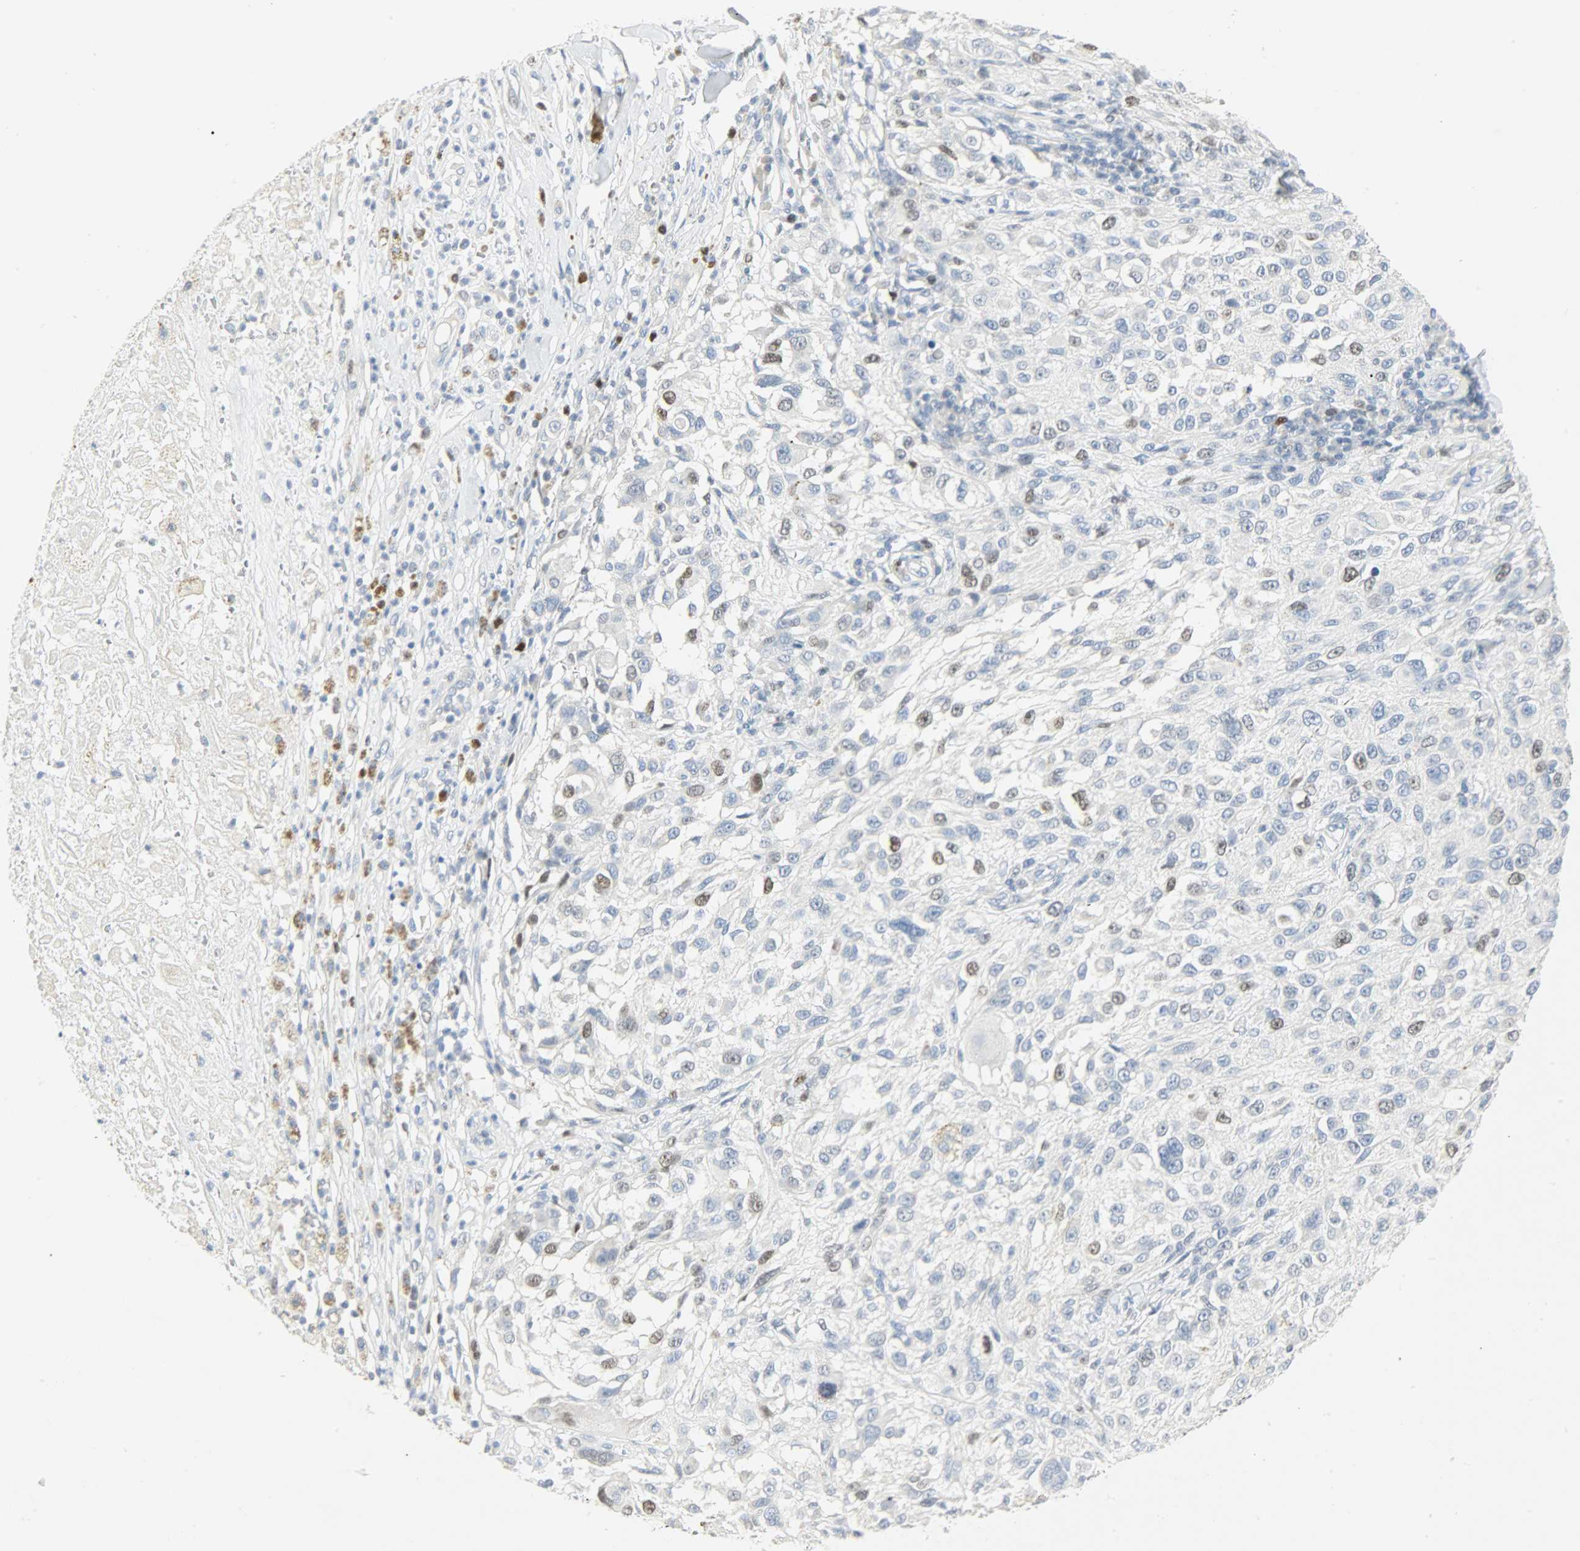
{"staining": {"intensity": "moderate", "quantity": "<25%", "location": "nuclear"}, "tissue": "melanoma", "cell_type": "Tumor cells", "image_type": "cancer", "snomed": [{"axis": "morphology", "description": "Necrosis, NOS"}, {"axis": "morphology", "description": "Malignant melanoma, NOS"}, {"axis": "topography", "description": "Skin"}], "caption": "Immunohistochemical staining of malignant melanoma displays moderate nuclear protein positivity in approximately <25% of tumor cells. (DAB = brown stain, brightfield microscopy at high magnification).", "gene": "HELLS", "patient": {"sex": "female", "age": 87}}